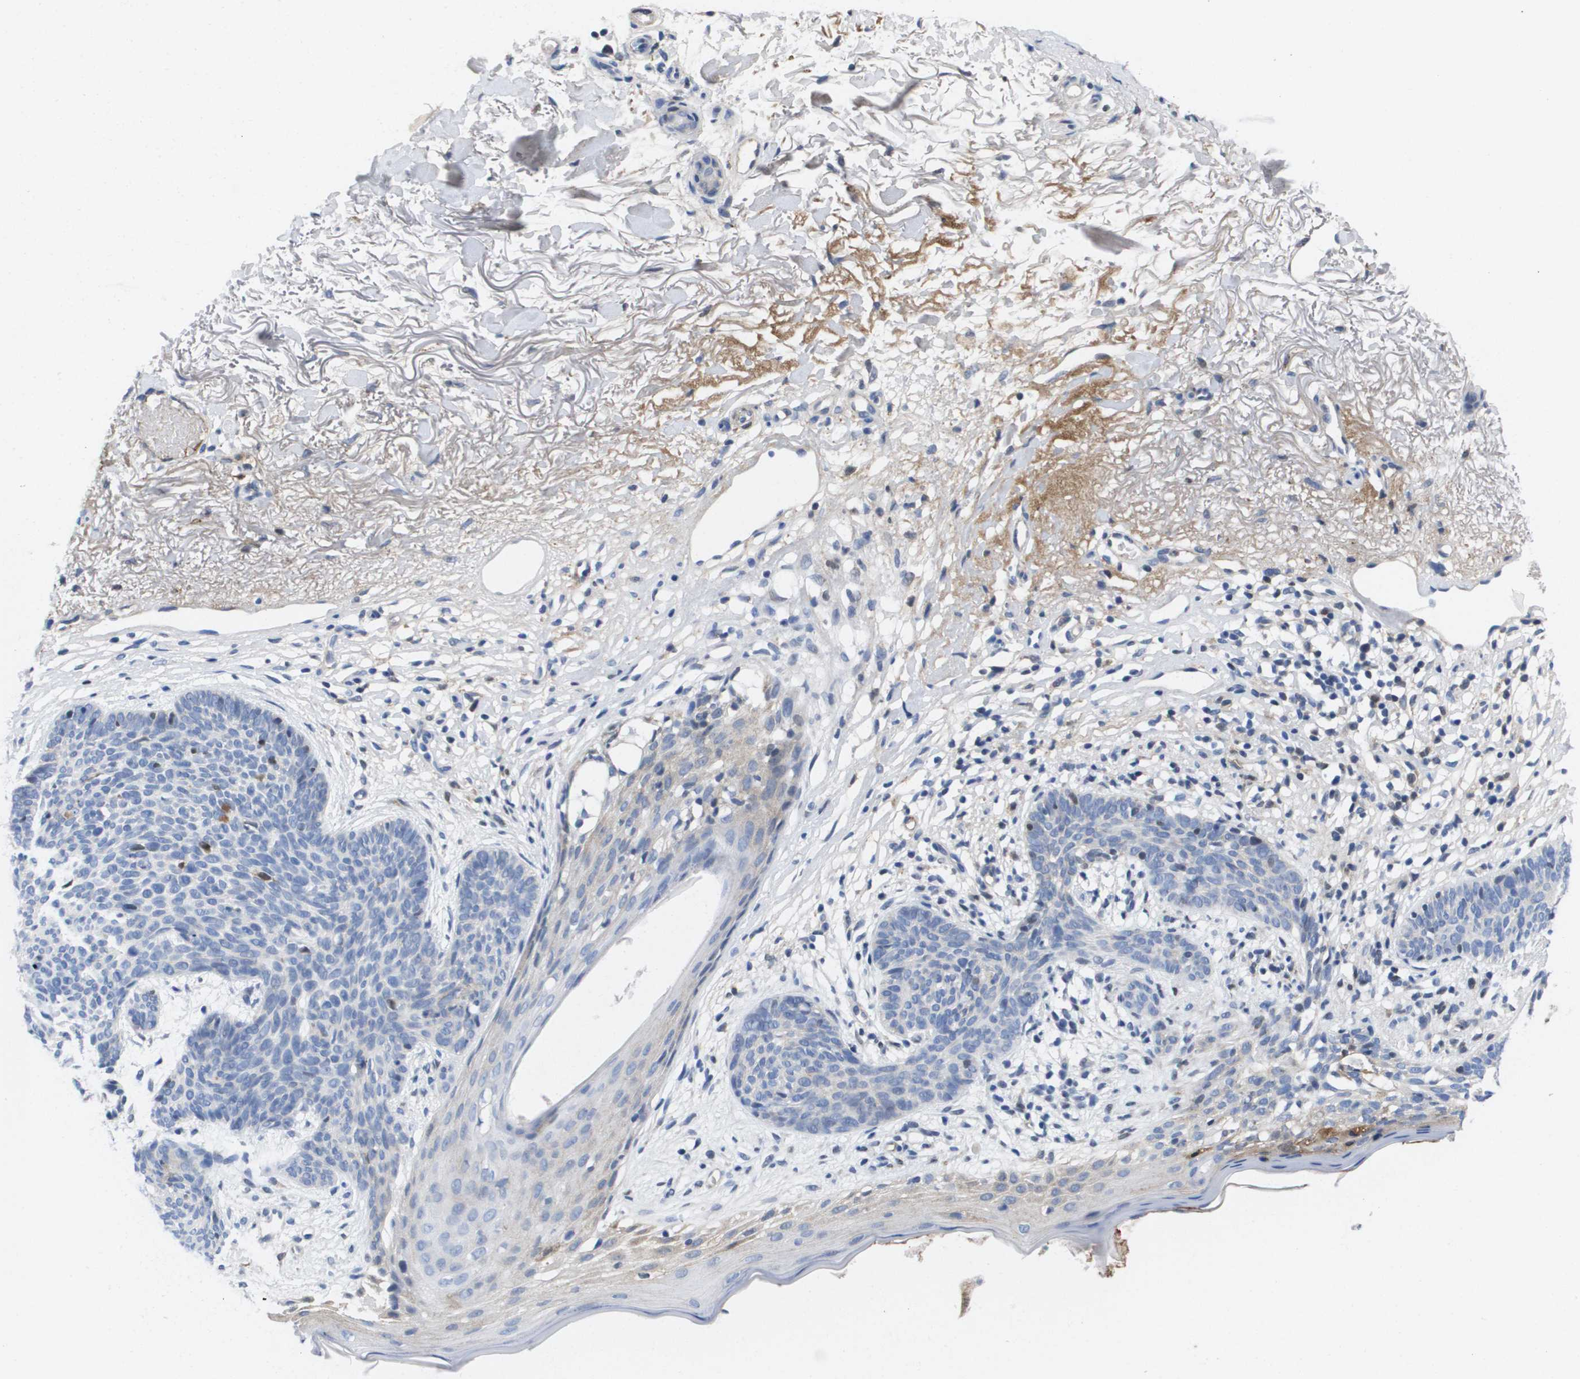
{"staining": {"intensity": "negative", "quantity": "none", "location": "none"}, "tissue": "skin cancer", "cell_type": "Tumor cells", "image_type": "cancer", "snomed": [{"axis": "morphology", "description": "Normal tissue, NOS"}, {"axis": "morphology", "description": "Basal cell carcinoma"}, {"axis": "topography", "description": "Skin"}], "caption": "There is no significant expression in tumor cells of skin cancer (basal cell carcinoma). The staining was performed using DAB (3,3'-diaminobenzidine) to visualize the protein expression in brown, while the nuclei were stained in blue with hematoxylin (Magnification: 20x).", "gene": "SERPINC1", "patient": {"sex": "female", "age": 70}}